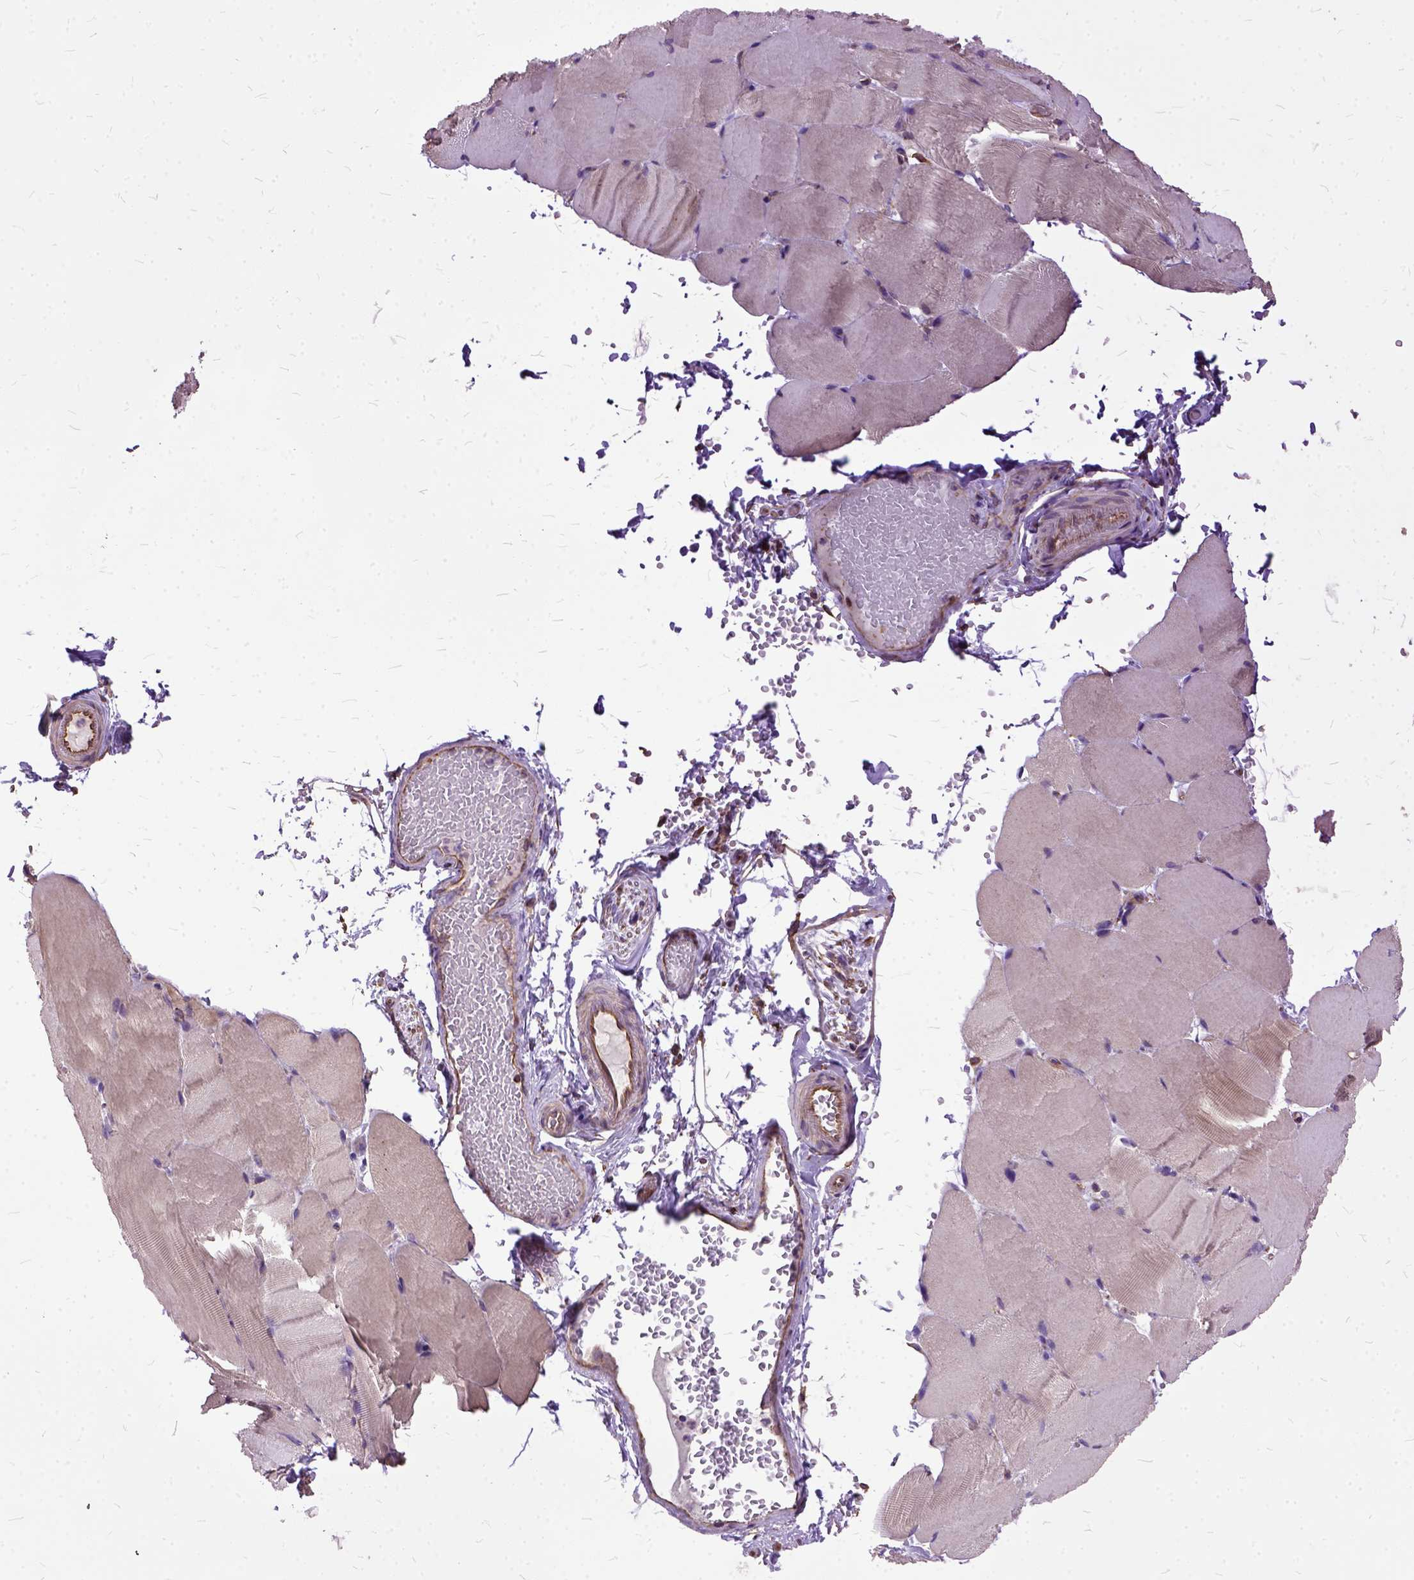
{"staining": {"intensity": "weak", "quantity": "25%-75%", "location": "cytoplasmic/membranous"}, "tissue": "skeletal muscle", "cell_type": "Myocytes", "image_type": "normal", "snomed": [{"axis": "morphology", "description": "Normal tissue, NOS"}, {"axis": "topography", "description": "Skeletal muscle"}], "caption": "This photomicrograph shows benign skeletal muscle stained with IHC to label a protein in brown. The cytoplasmic/membranous of myocytes show weak positivity for the protein. Nuclei are counter-stained blue.", "gene": "AREG", "patient": {"sex": "female", "age": 37}}